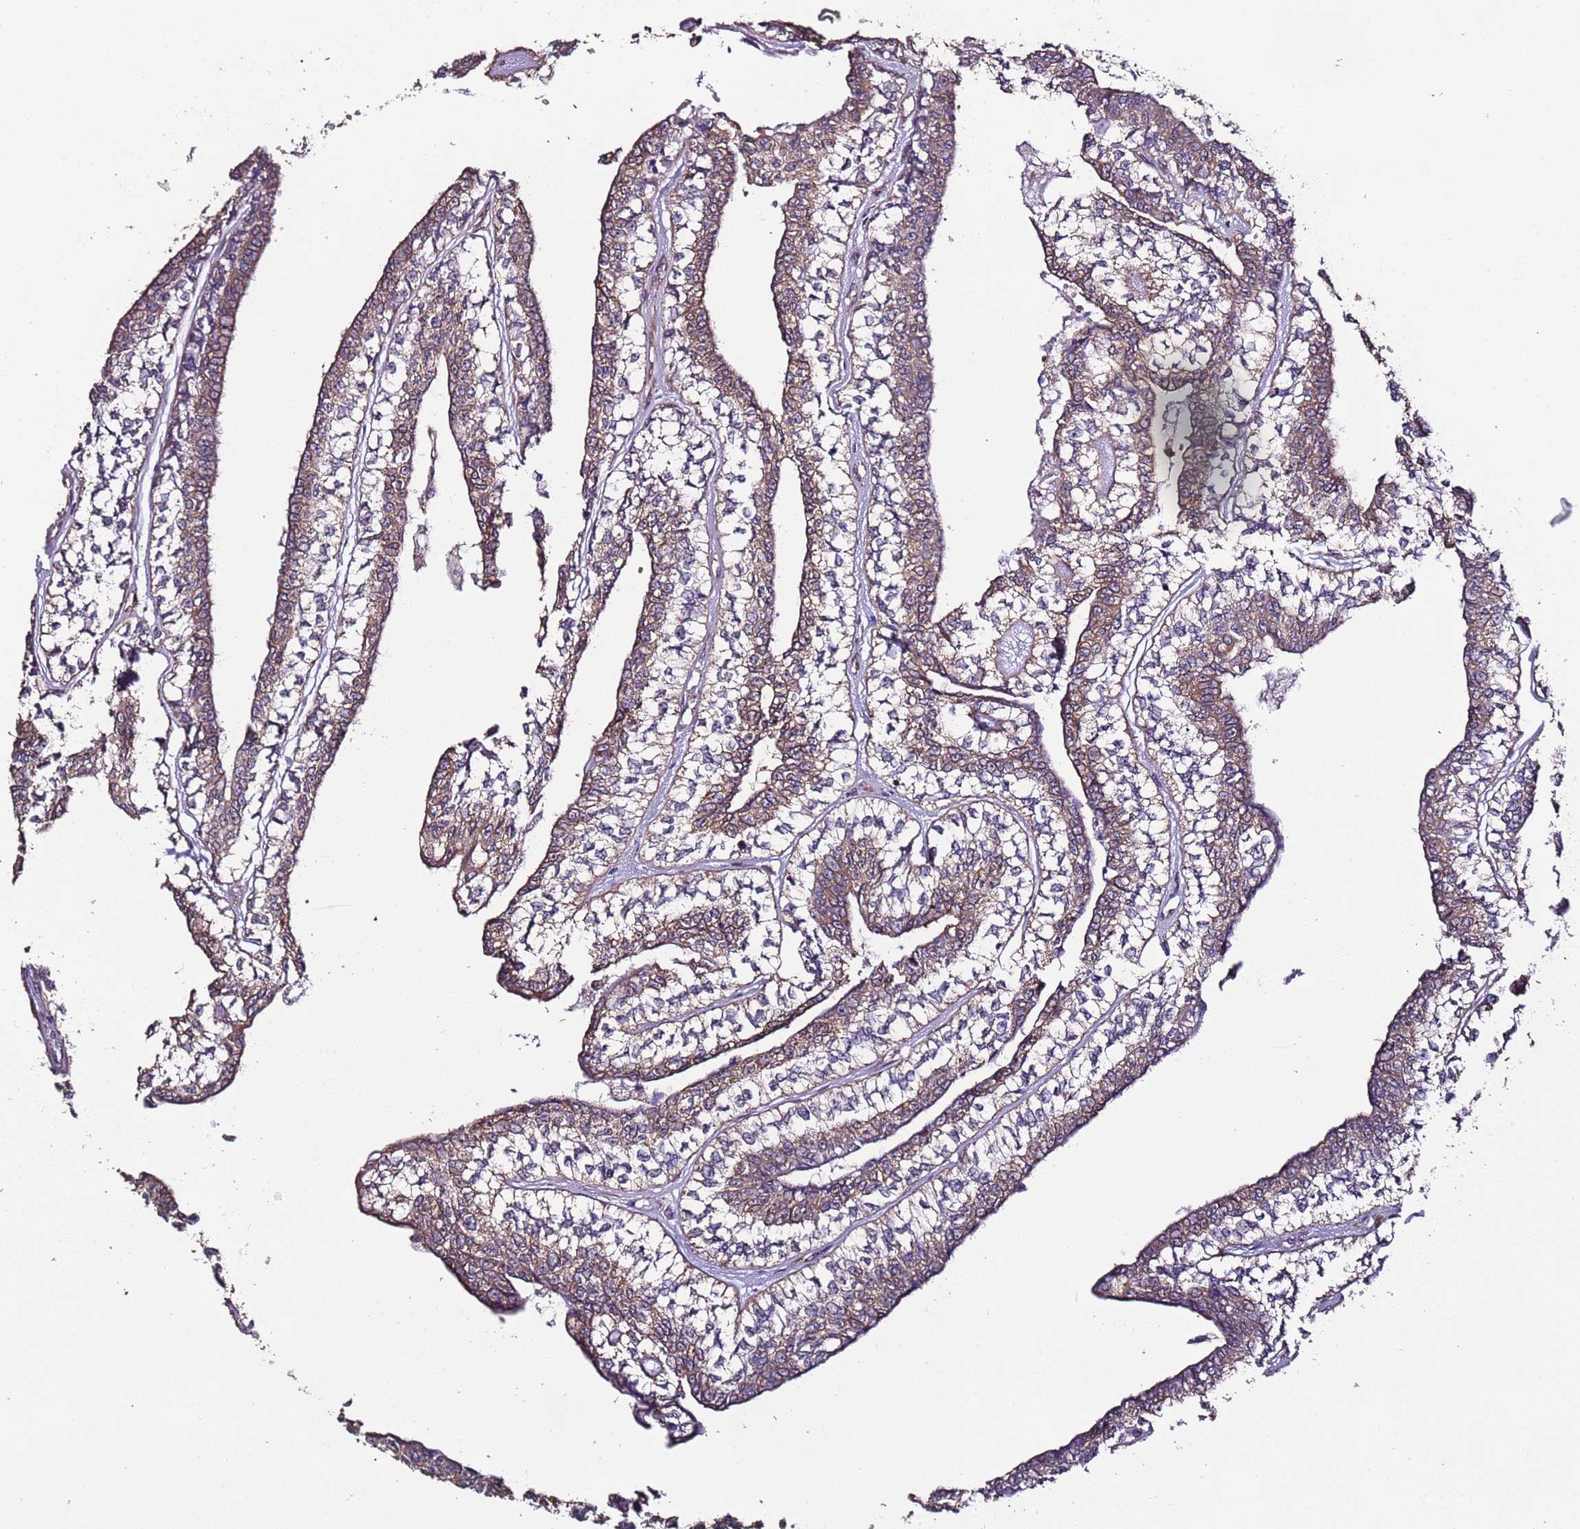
{"staining": {"intensity": "moderate", "quantity": "25%-75%", "location": "cytoplasmic/membranous"}, "tissue": "head and neck cancer", "cell_type": "Tumor cells", "image_type": "cancer", "snomed": [{"axis": "morphology", "description": "Adenocarcinoma, NOS"}, {"axis": "topography", "description": "Head-Neck"}], "caption": "High-power microscopy captured an immunohistochemistry (IHC) image of head and neck adenocarcinoma, revealing moderate cytoplasmic/membranous positivity in approximately 25%-75% of tumor cells.", "gene": "SLC41A3", "patient": {"sex": "female", "age": 73}}